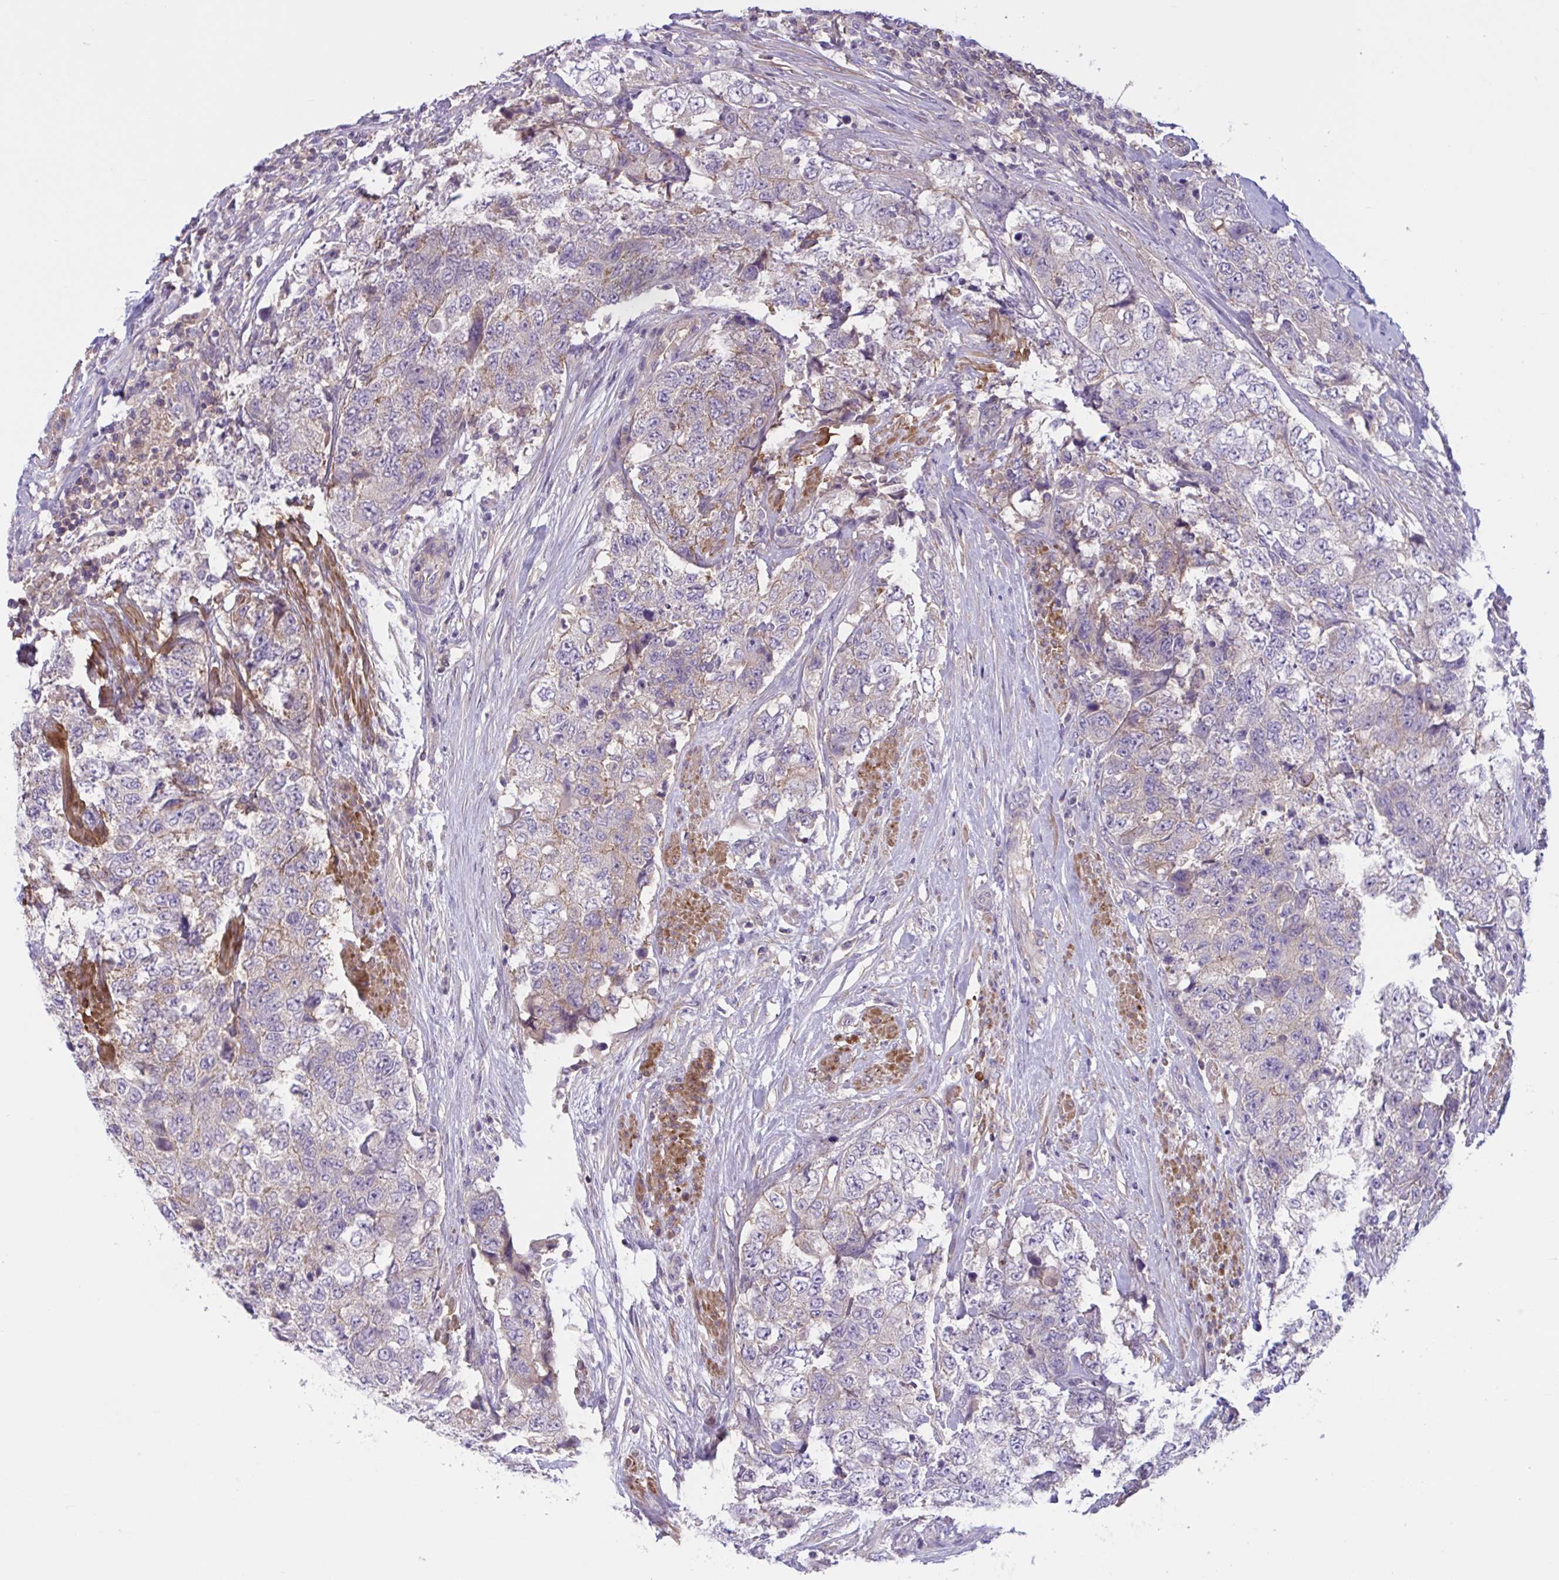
{"staining": {"intensity": "negative", "quantity": "none", "location": "none"}, "tissue": "urothelial cancer", "cell_type": "Tumor cells", "image_type": "cancer", "snomed": [{"axis": "morphology", "description": "Urothelial carcinoma, High grade"}, {"axis": "topography", "description": "Urinary bladder"}], "caption": "Protein analysis of urothelial cancer displays no significant staining in tumor cells.", "gene": "WNT9B", "patient": {"sex": "female", "age": 78}}